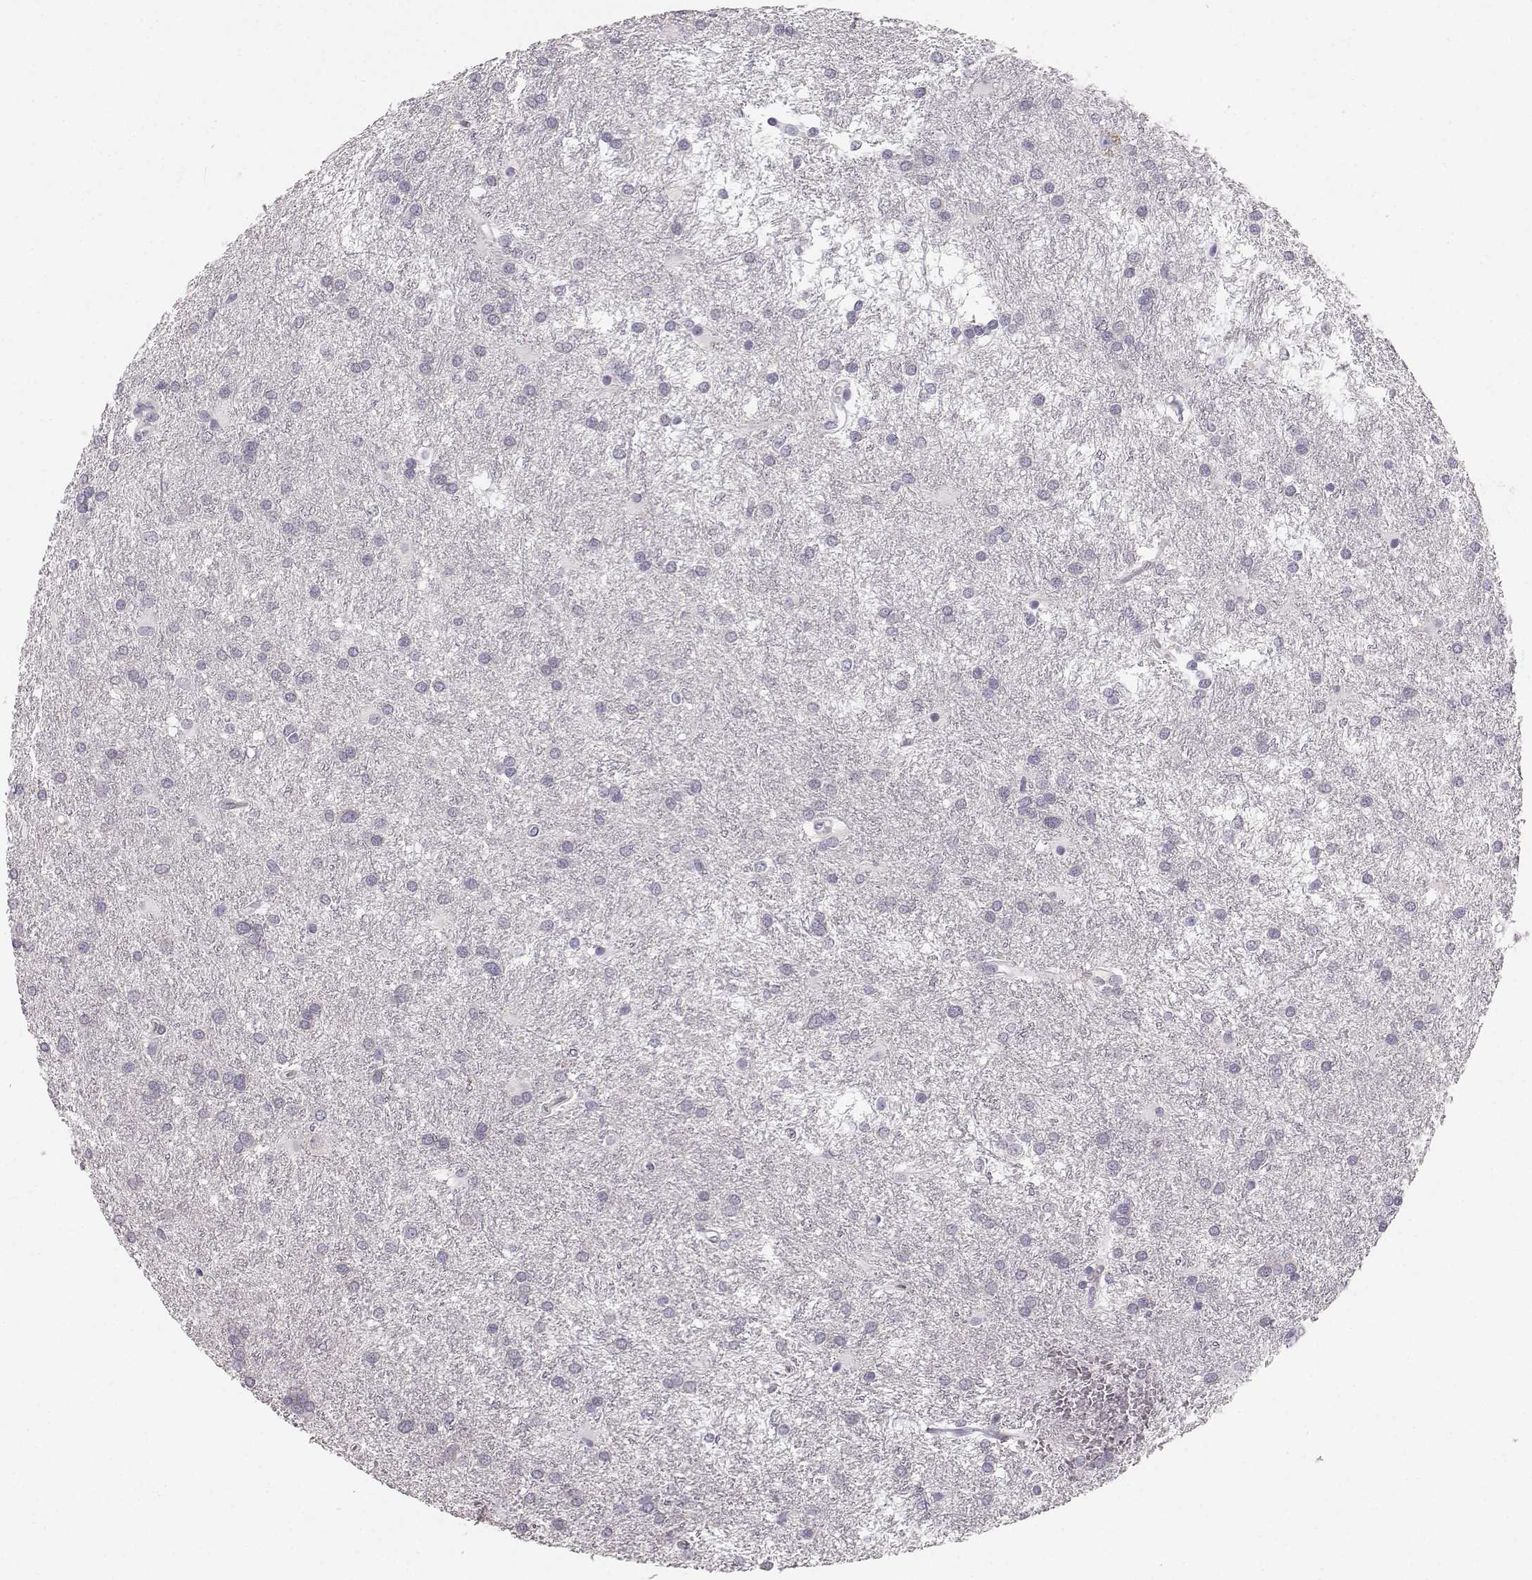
{"staining": {"intensity": "negative", "quantity": "none", "location": "none"}, "tissue": "glioma", "cell_type": "Tumor cells", "image_type": "cancer", "snomed": [{"axis": "morphology", "description": "Glioma, malignant, Low grade"}, {"axis": "topography", "description": "Brain"}], "caption": "This image is of malignant glioma (low-grade) stained with IHC to label a protein in brown with the nuclei are counter-stained blue. There is no staining in tumor cells.", "gene": "OIP5", "patient": {"sex": "female", "age": 32}}